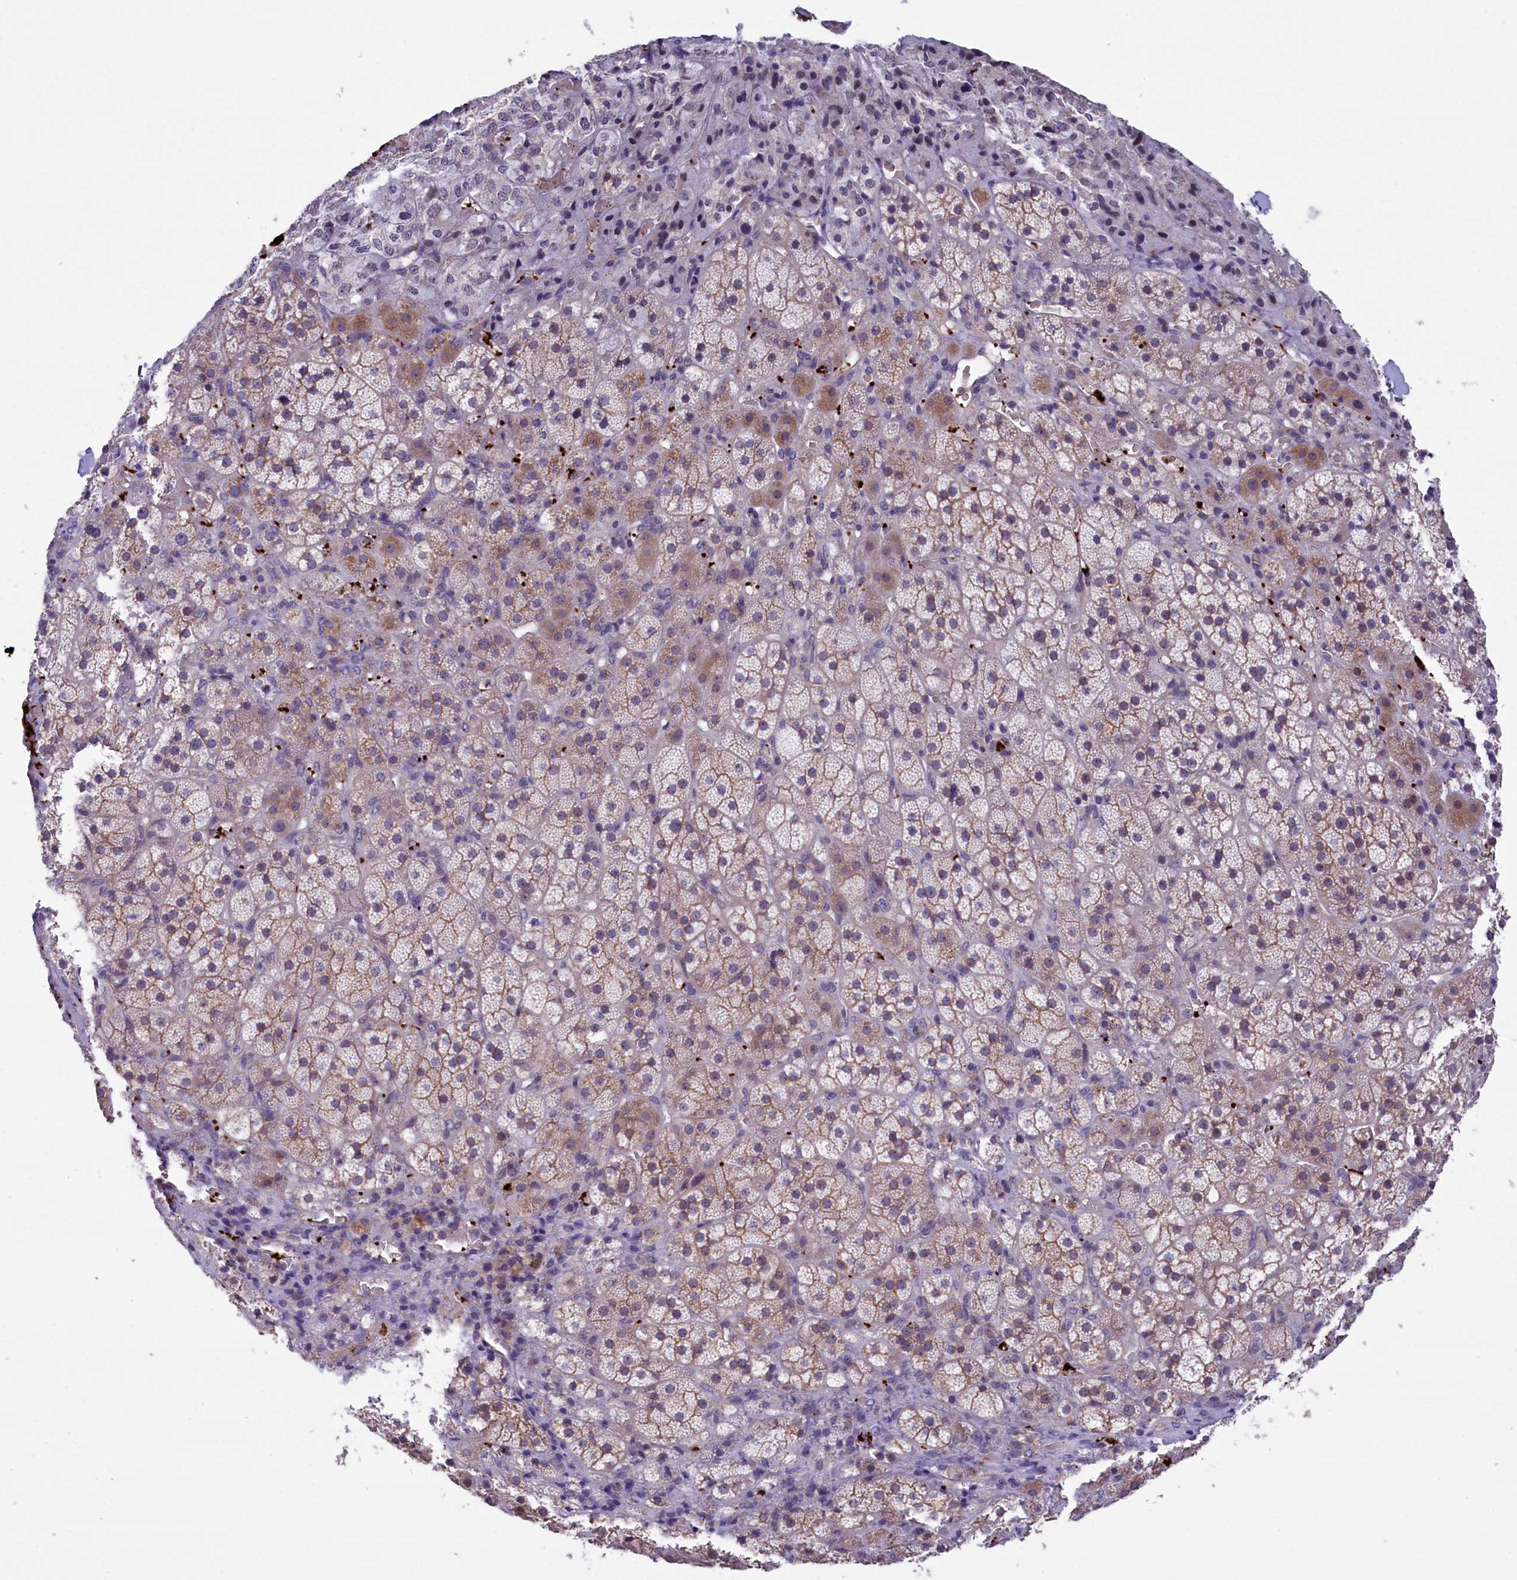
{"staining": {"intensity": "weak", "quantity": "25%-75%", "location": "cytoplasmic/membranous"}, "tissue": "adrenal gland", "cell_type": "Glandular cells", "image_type": "normal", "snomed": [{"axis": "morphology", "description": "Normal tissue, NOS"}, {"axis": "topography", "description": "Adrenal gland"}], "caption": "Protein expression analysis of normal human adrenal gland reveals weak cytoplasmic/membranous staining in approximately 25%-75% of glandular cells. (IHC, brightfield microscopy, high magnification).", "gene": "HEATR3", "patient": {"sex": "female", "age": 44}}